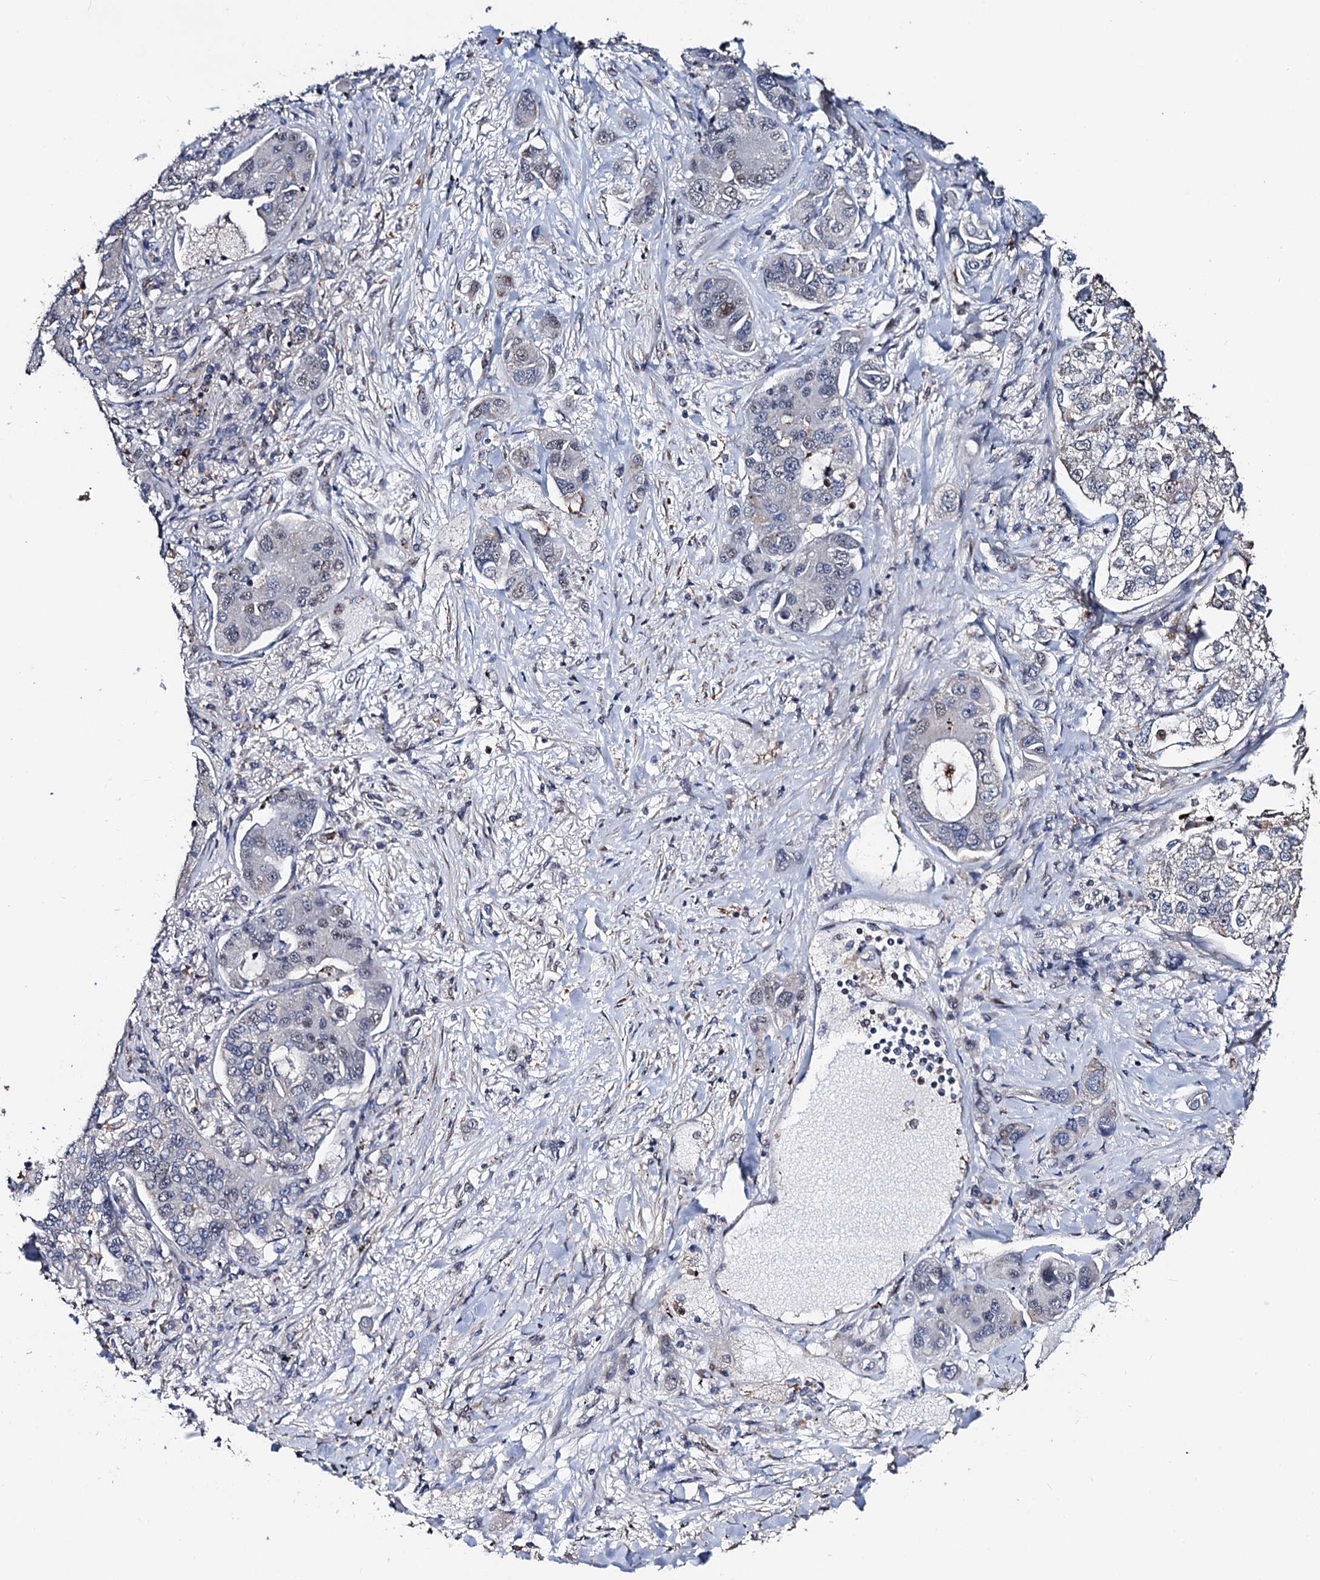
{"staining": {"intensity": "weak", "quantity": "<25%", "location": "nuclear"}, "tissue": "lung cancer", "cell_type": "Tumor cells", "image_type": "cancer", "snomed": [{"axis": "morphology", "description": "Adenocarcinoma, NOS"}, {"axis": "topography", "description": "Lung"}], "caption": "Tumor cells show no significant protein staining in lung cancer (adenocarcinoma).", "gene": "FAM222A", "patient": {"sex": "male", "age": 49}}